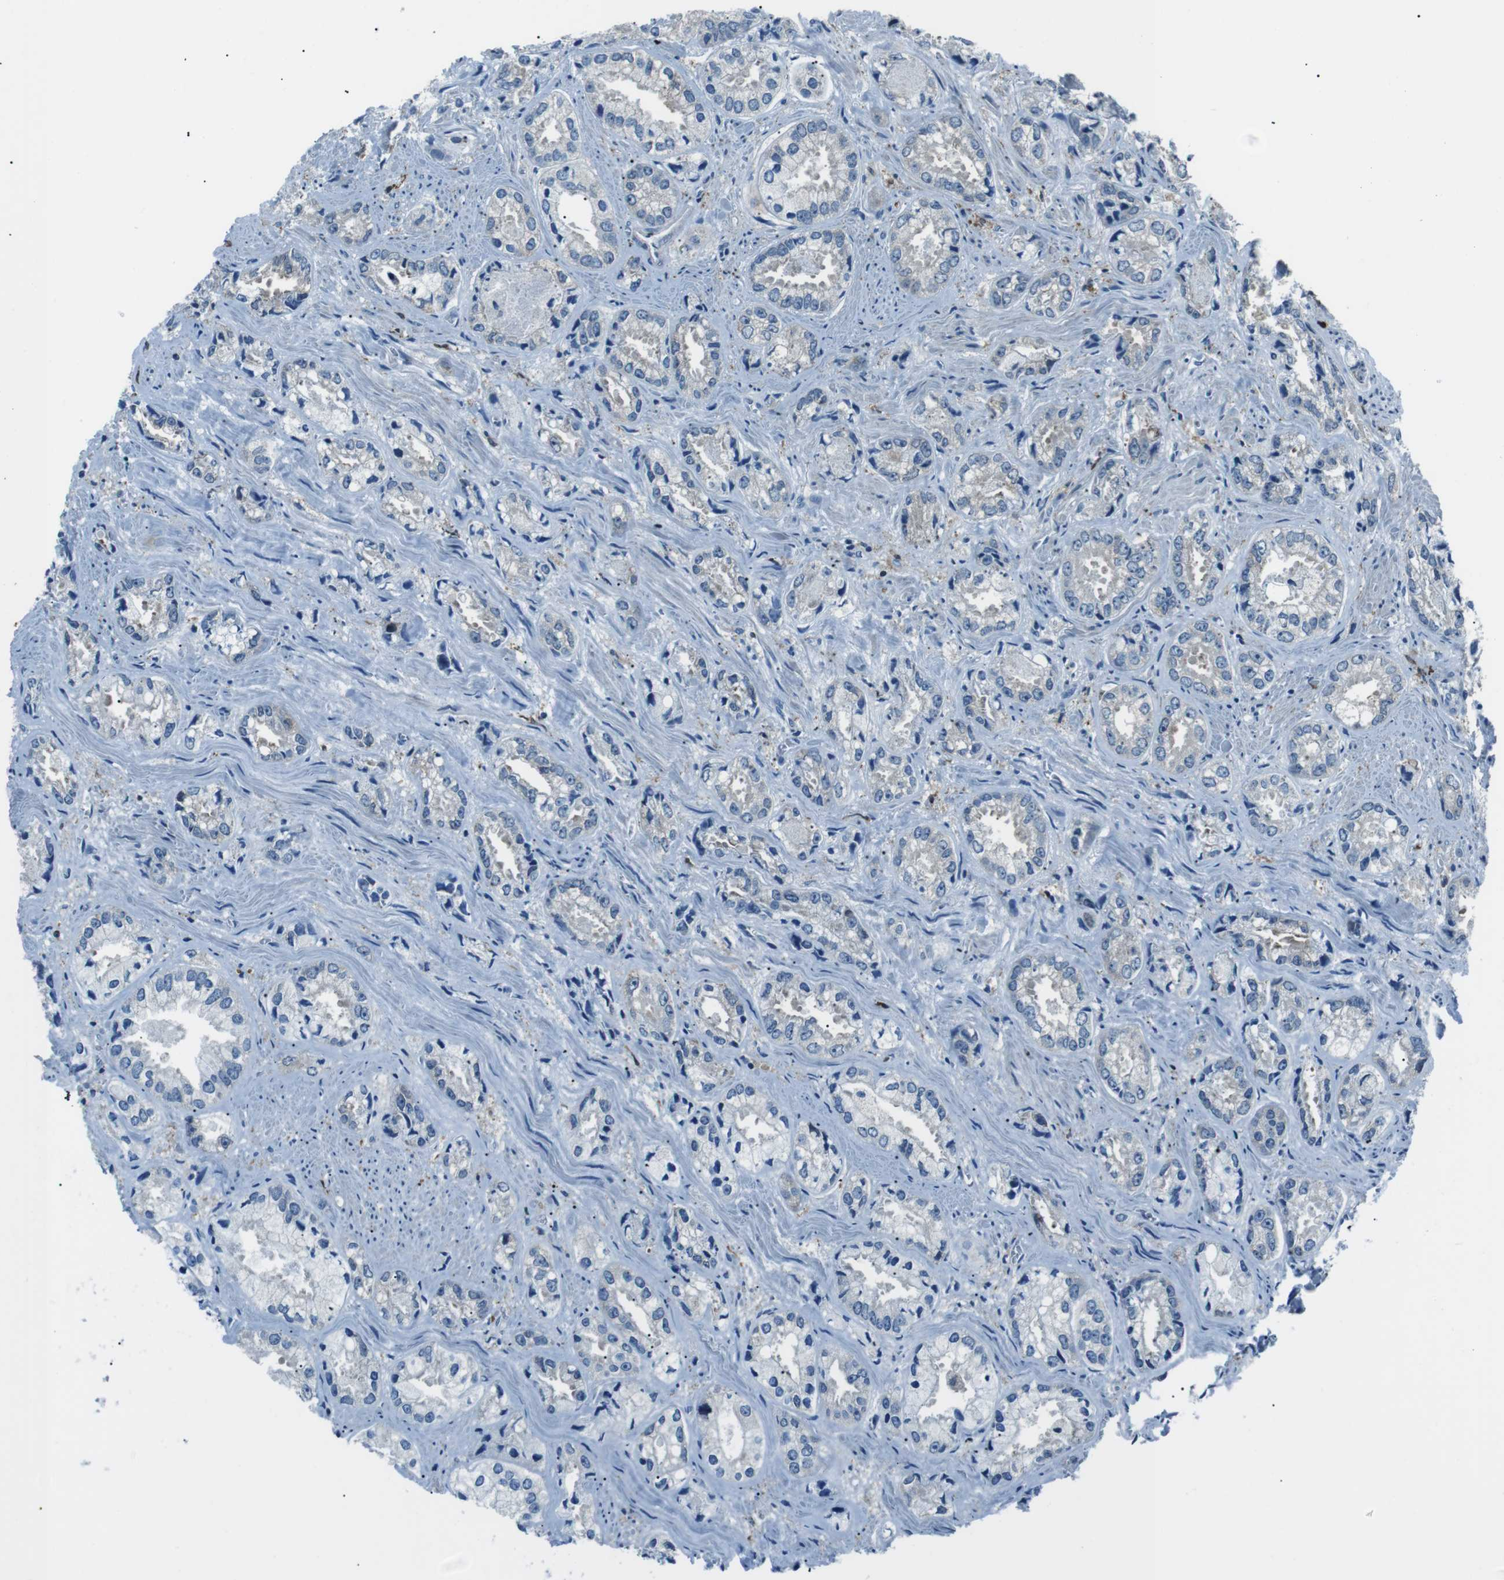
{"staining": {"intensity": "weak", "quantity": "<25%", "location": "cytoplasmic/membranous"}, "tissue": "prostate cancer", "cell_type": "Tumor cells", "image_type": "cancer", "snomed": [{"axis": "morphology", "description": "Adenocarcinoma, High grade"}, {"axis": "topography", "description": "Prostate"}], "caption": "High-grade adenocarcinoma (prostate) stained for a protein using IHC demonstrates no staining tumor cells.", "gene": "BLNK", "patient": {"sex": "male", "age": 61}}